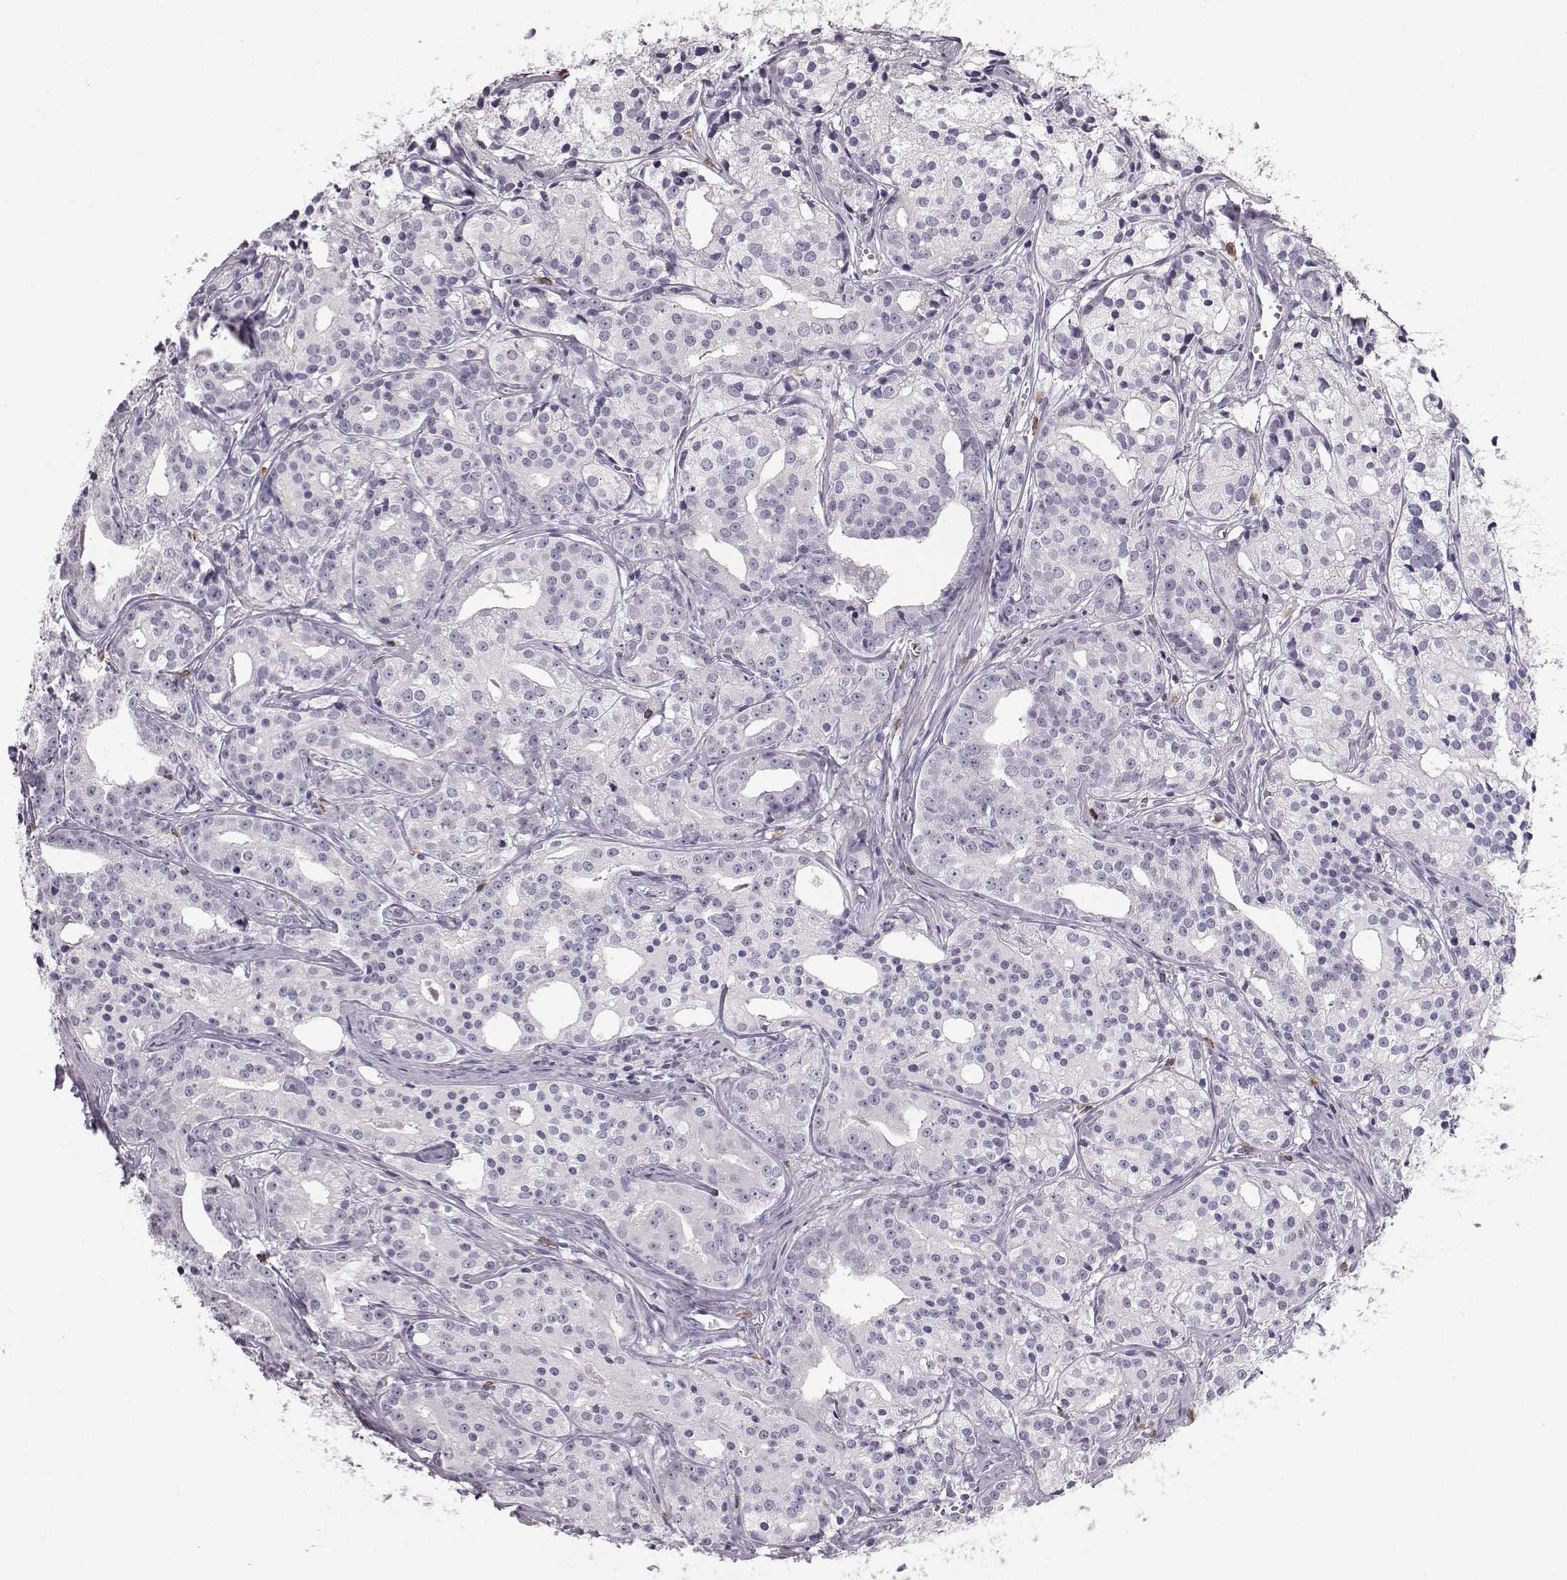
{"staining": {"intensity": "negative", "quantity": "none", "location": "none"}, "tissue": "prostate cancer", "cell_type": "Tumor cells", "image_type": "cancer", "snomed": [{"axis": "morphology", "description": "Adenocarcinoma, Medium grade"}, {"axis": "topography", "description": "Prostate"}], "caption": "DAB (3,3'-diaminobenzidine) immunohistochemical staining of prostate cancer (adenocarcinoma (medium-grade)) displays no significant positivity in tumor cells.", "gene": "NPTXR", "patient": {"sex": "male", "age": 74}}